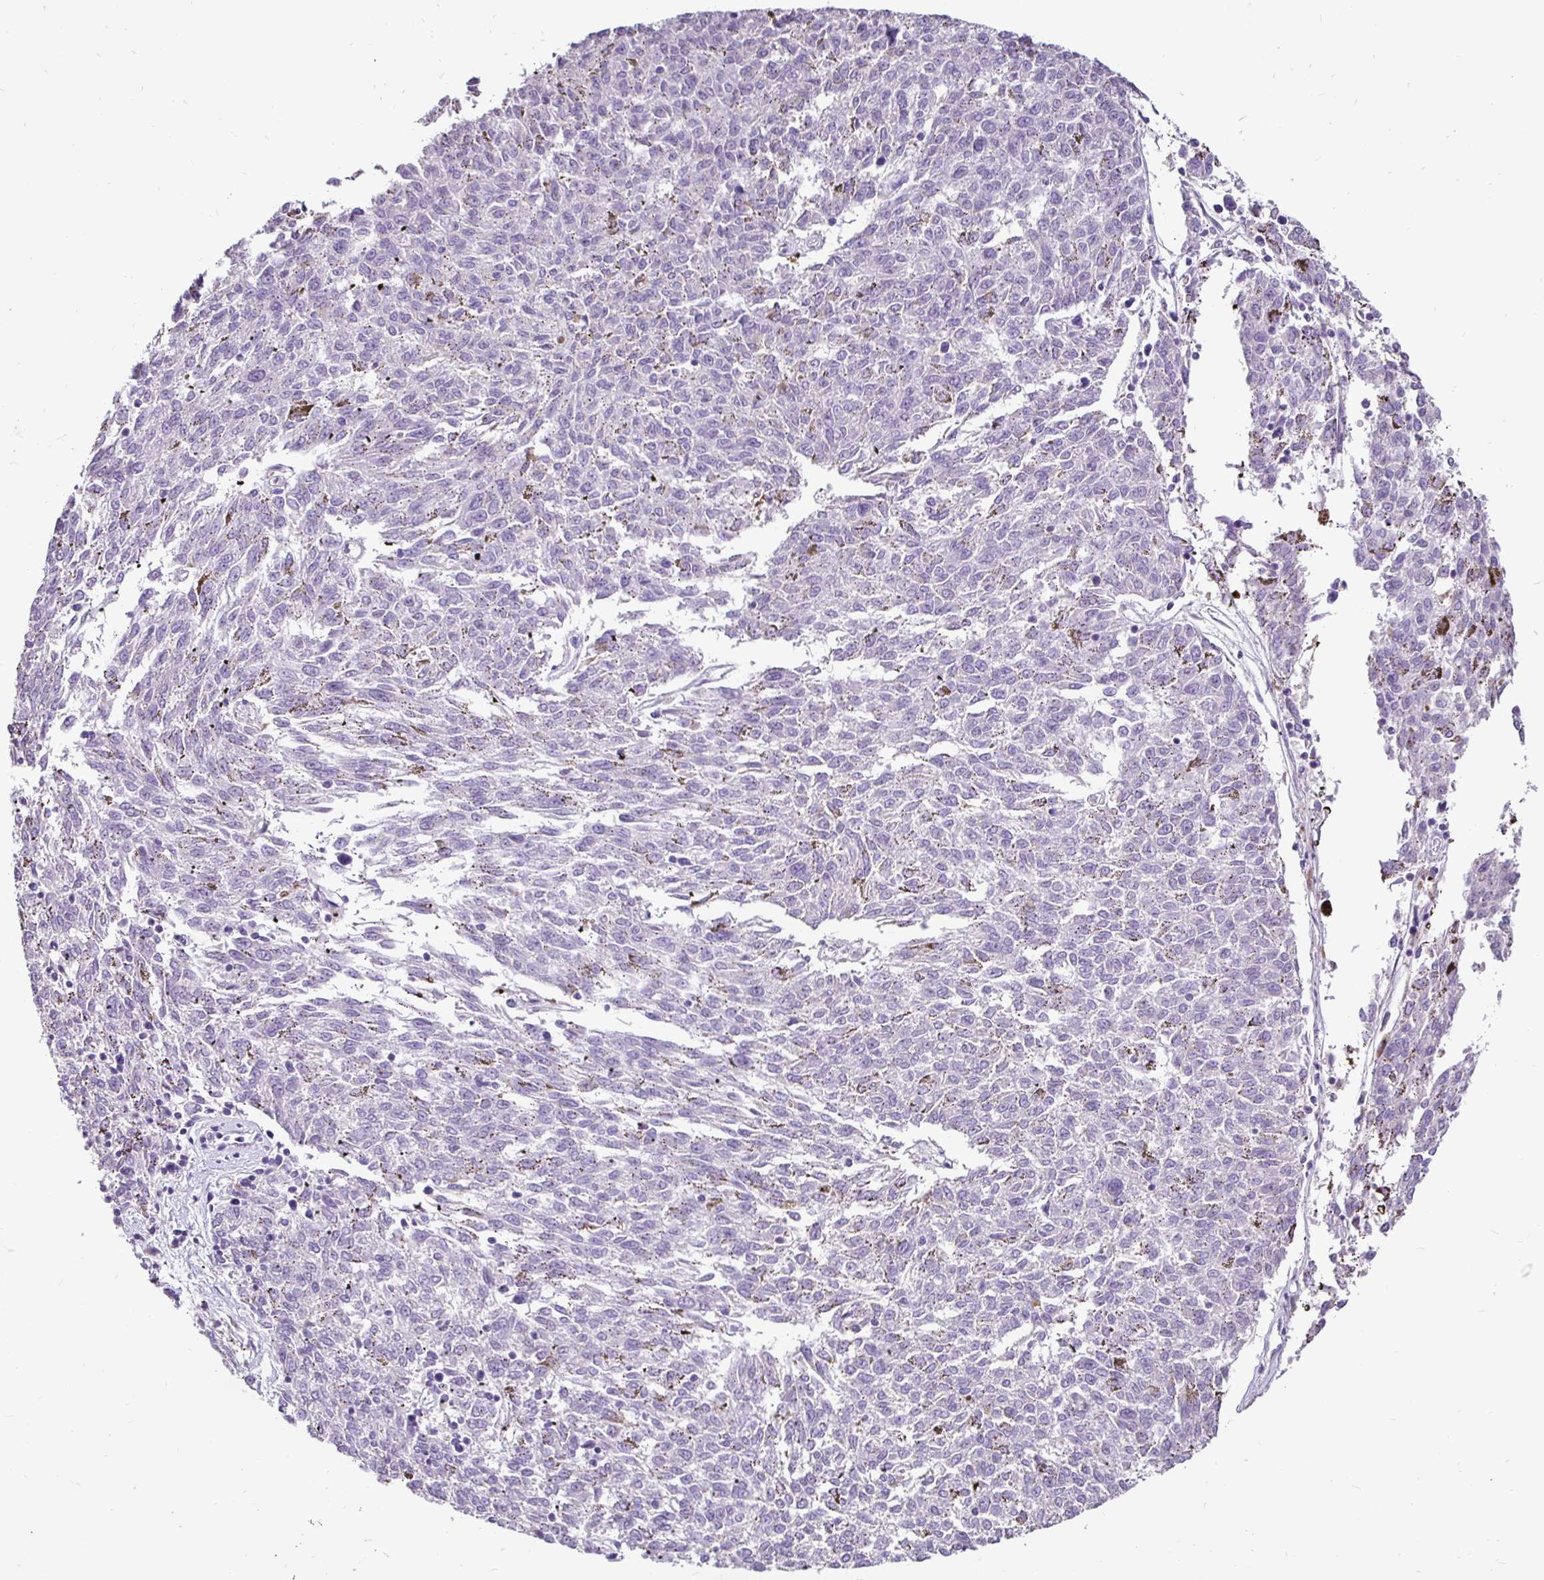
{"staining": {"intensity": "negative", "quantity": "none", "location": "none"}, "tissue": "melanoma", "cell_type": "Tumor cells", "image_type": "cancer", "snomed": [{"axis": "morphology", "description": "Malignant melanoma, NOS"}, {"axis": "topography", "description": "Skin"}], "caption": "DAB immunohistochemical staining of human malignant melanoma reveals no significant staining in tumor cells. (Brightfield microscopy of DAB (3,3'-diaminobenzidine) immunohistochemistry (IHC) at high magnification).", "gene": "TAF1D", "patient": {"sex": "female", "age": 72}}